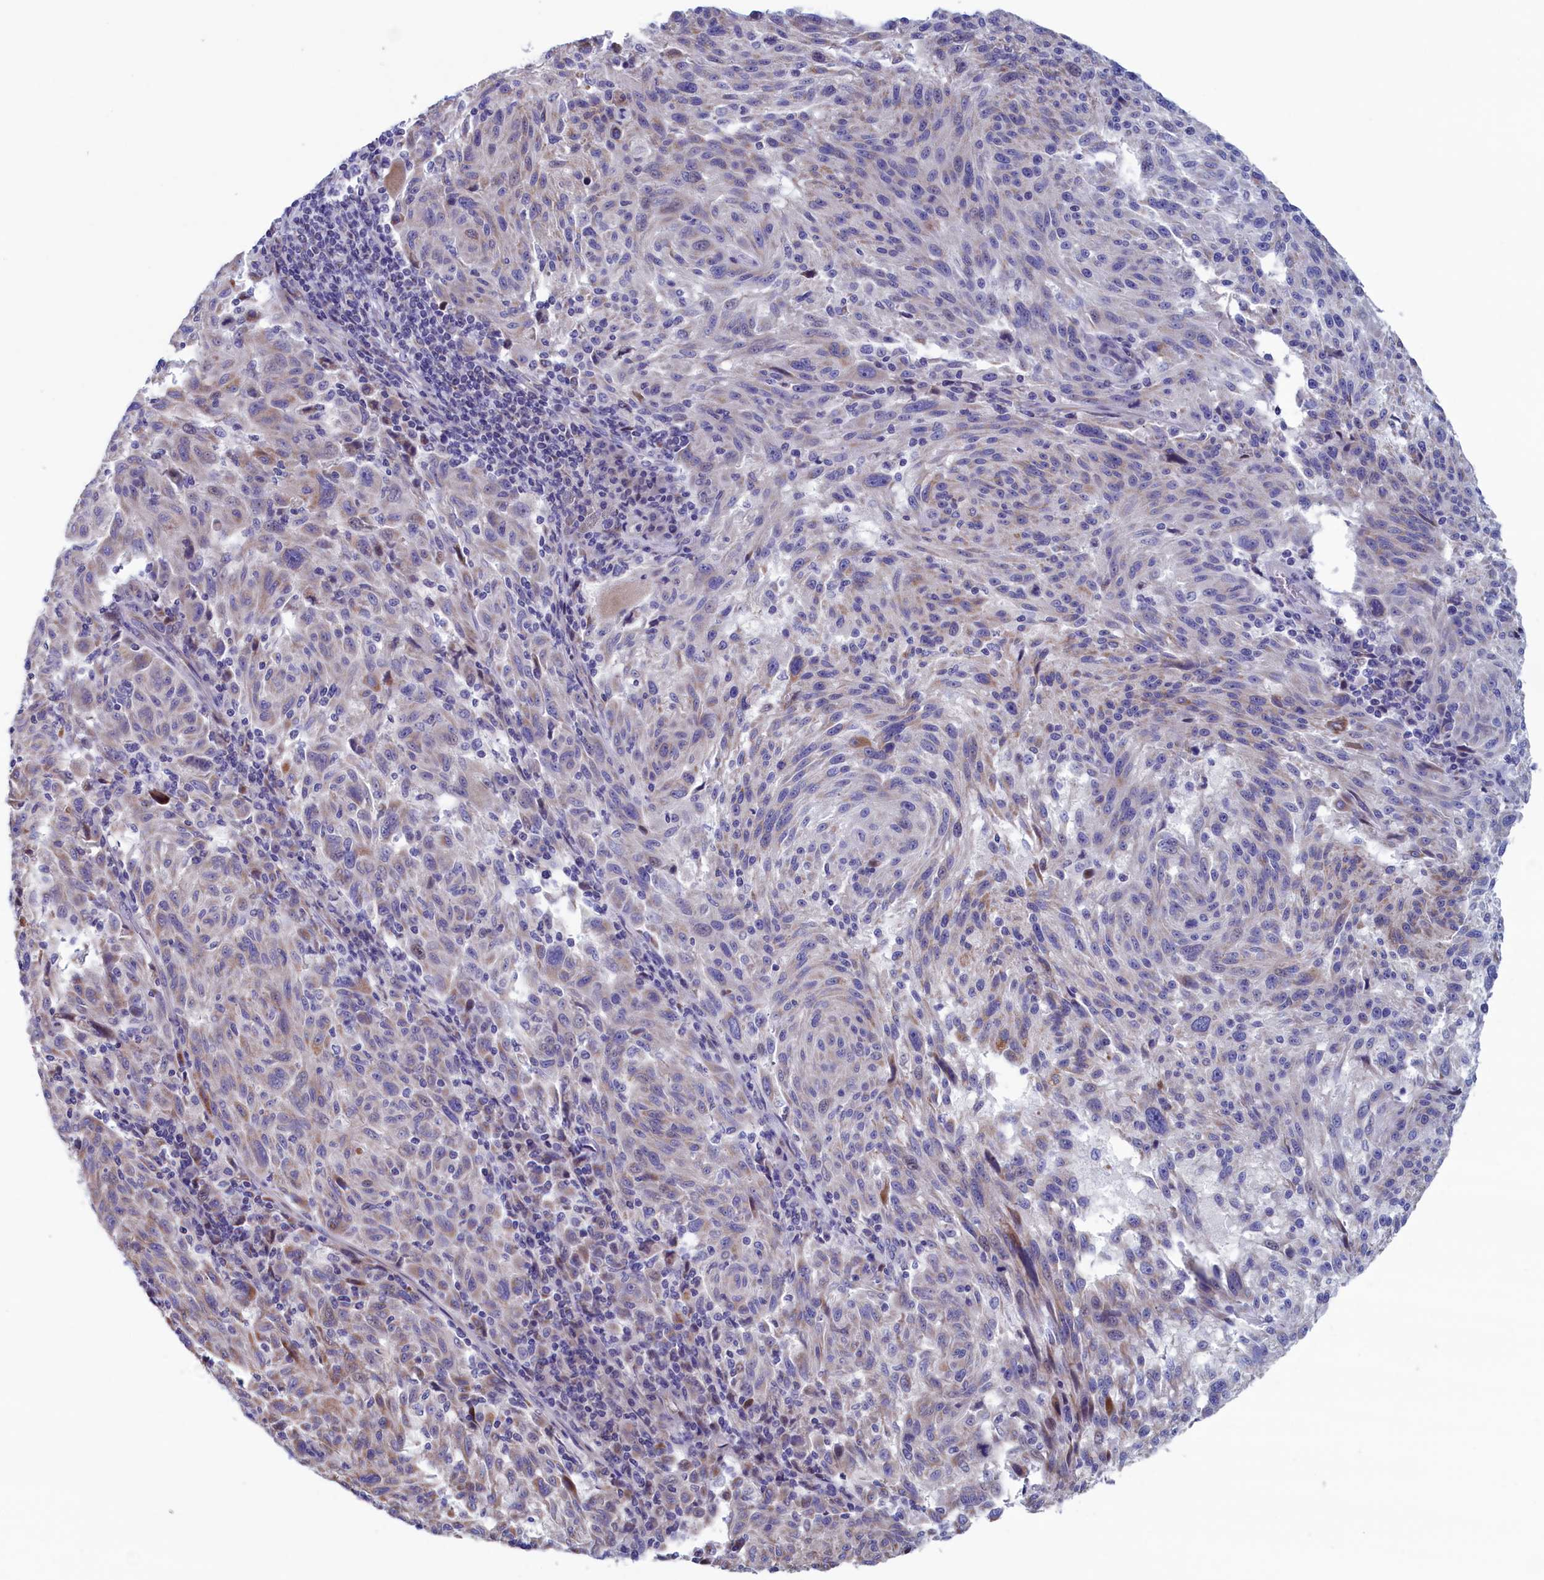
{"staining": {"intensity": "weak", "quantity": "25%-75%", "location": "cytoplasmic/membranous"}, "tissue": "melanoma", "cell_type": "Tumor cells", "image_type": "cancer", "snomed": [{"axis": "morphology", "description": "Malignant melanoma, NOS"}, {"axis": "topography", "description": "Skin"}], "caption": "Weak cytoplasmic/membranous expression is identified in approximately 25%-75% of tumor cells in malignant melanoma. (DAB (3,3'-diaminobenzidine) IHC, brown staining for protein, blue staining for nuclei).", "gene": "NIBAN3", "patient": {"sex": "male", "age": 53}}